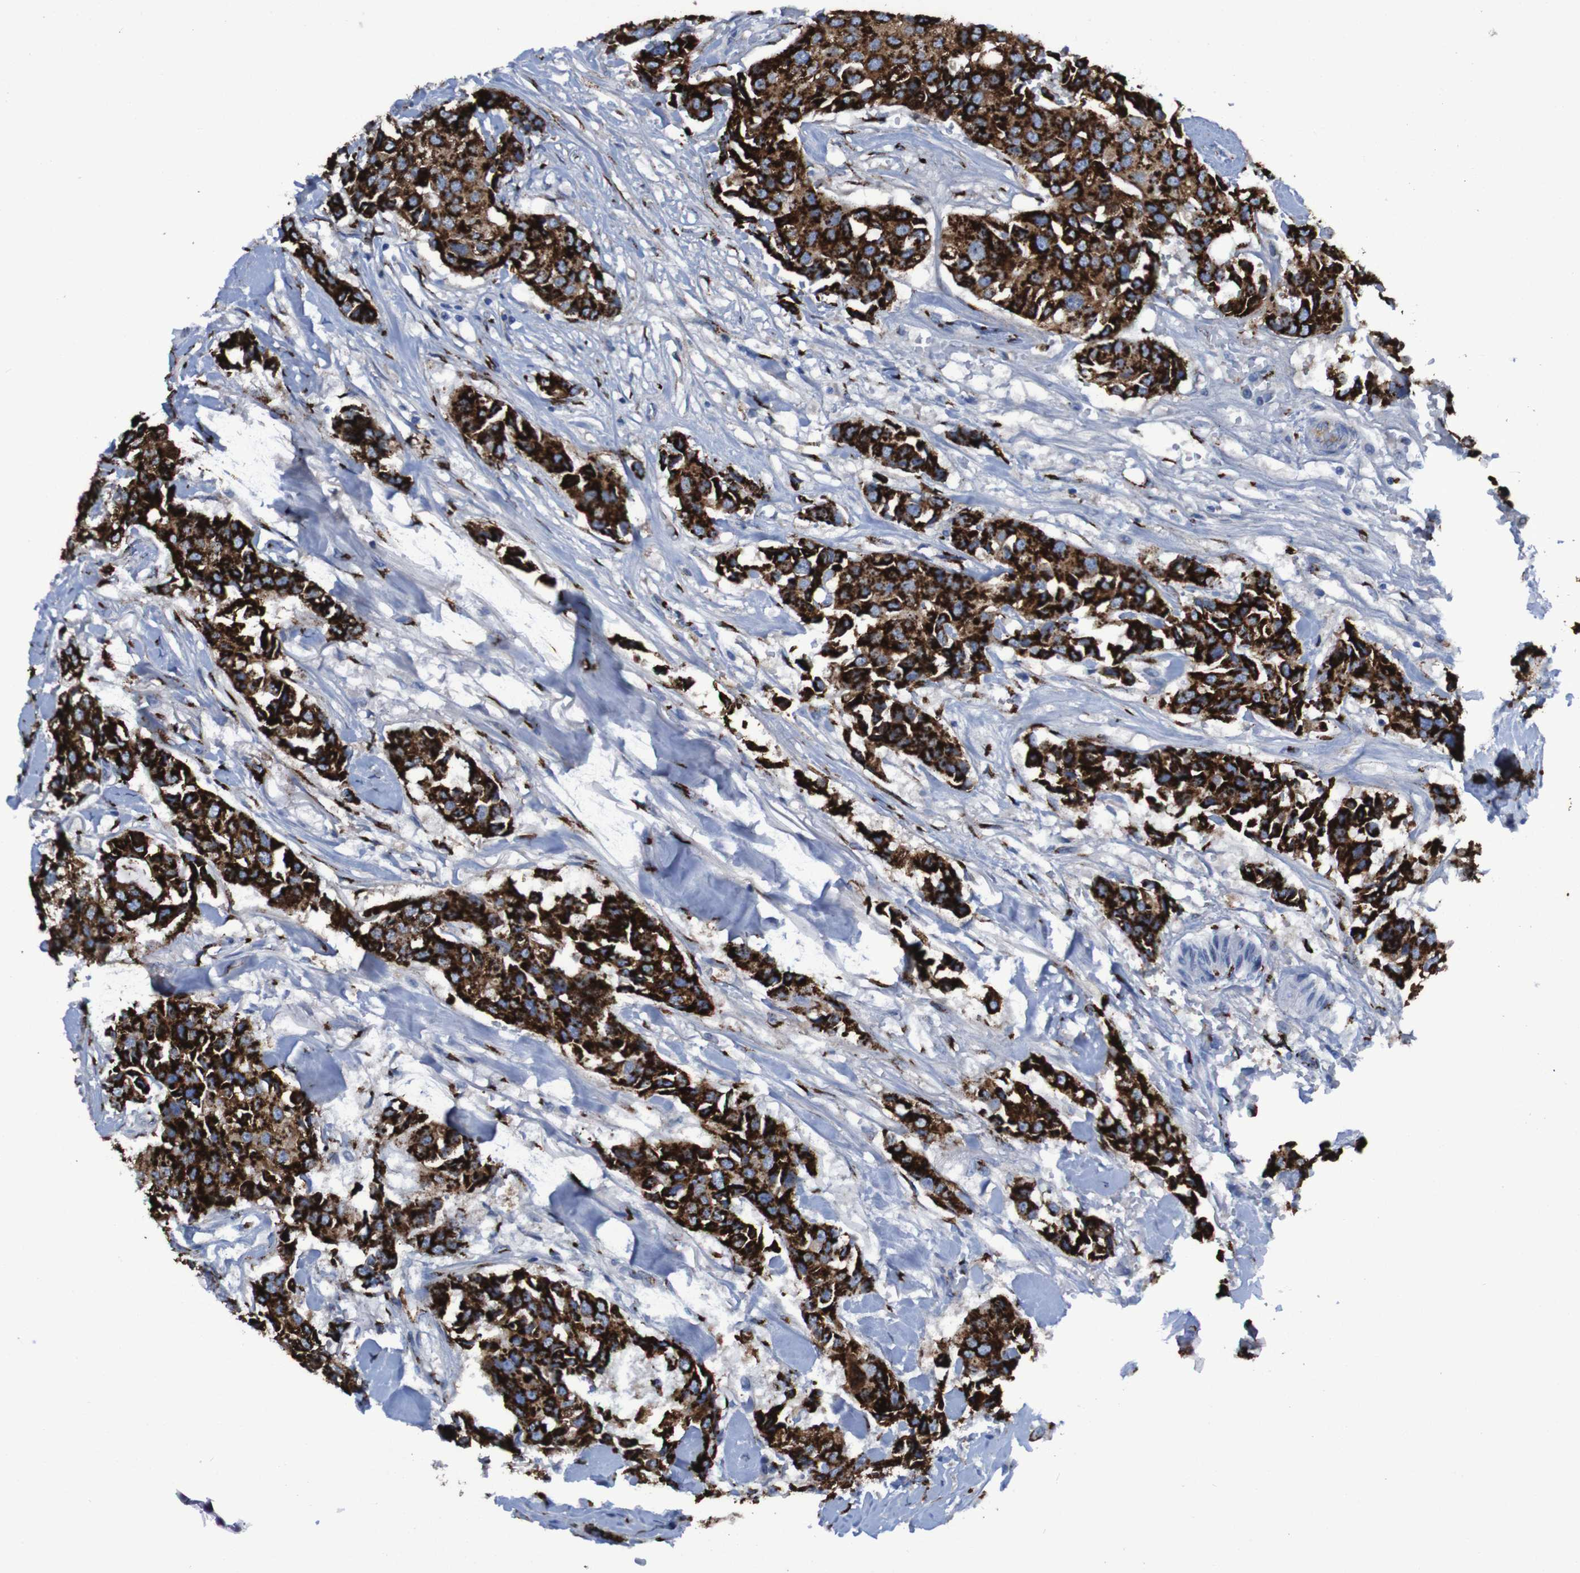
{"staining": {"intensity": "strong", "quantity": ">75%", "location": "cytoplasmic/membranous"}, "tissue": "breast cancer", "cell_type": "Tumor cells", "image_type": "cancer", "snomed": [{"axis": "morphology", "description": "Duct carcinoma"}, {"axis": "topography", "description": "Breast"}], "caption": "Immunohistochemistry (IHC) of breast cancer (invasive ductal carcinoma) exhibits high levels of strong cytoplasmic/membranous positivity in approximately >75% of tumor cells. The staining is performed using DAB (3,3'-diaminobenzidine) brown chromogen to label protein expression. The nuclei are counter-stained blue using hematoxylin.", "gene": "GOLM1", "patient": {"sex": "female", "age": 80}}